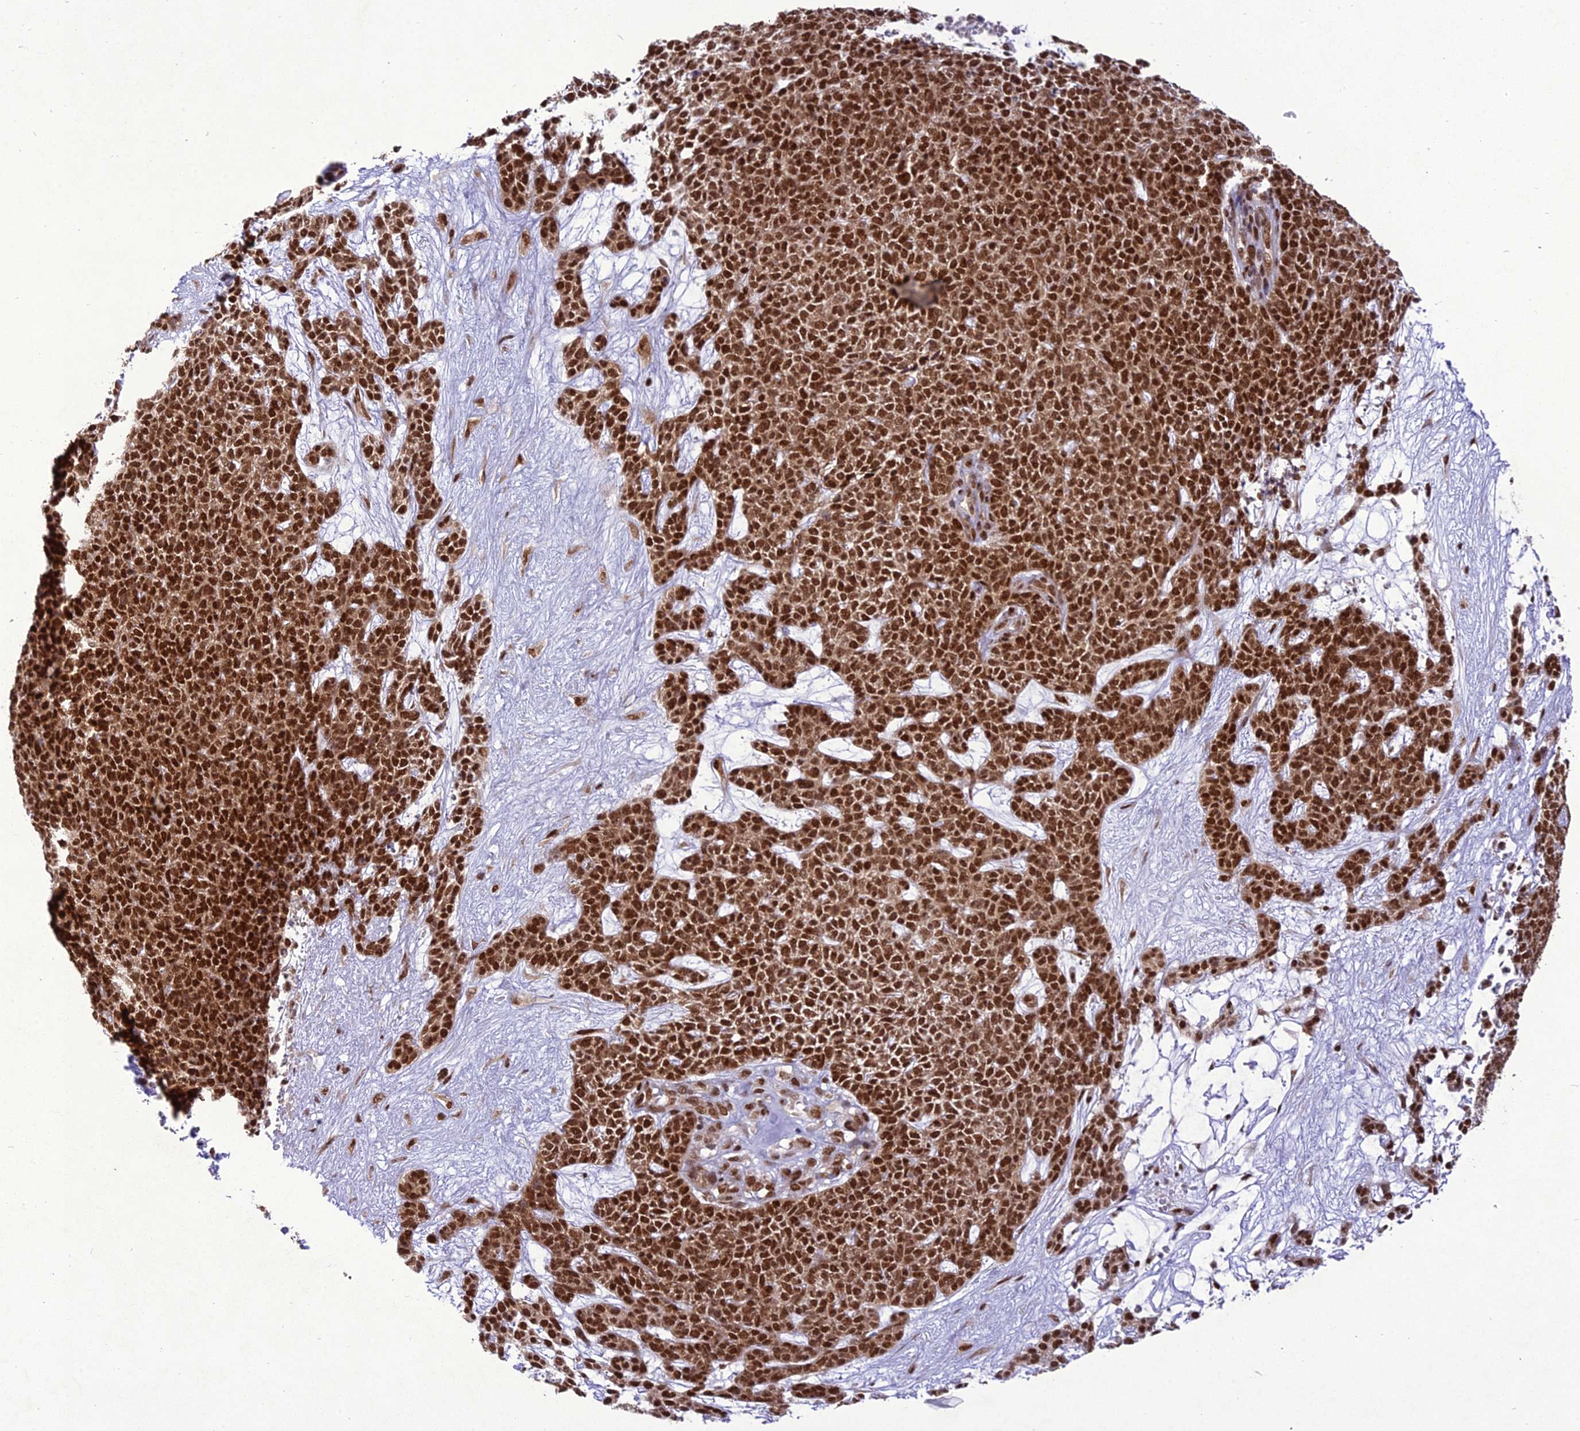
{"staining": {"intensity": "strong", "quantity": ">75%", "location": "nuclear"}, "tissue": "skin cancer", "cell_type": "Tumor cells", "image_type": "cancer", "snomed": [{"axis": "morphology", "description": "Basal cell carcinoma"}, {"axis": "topography", "description": "Skin"}], "caption": "Skin cancer tissue demonstrates strong nuclear positivity in about >75% of tumor cells, visualized by immunohistochemistry.", "gene": "DDX1", "patient": {"sex": "female", "age": 84}}